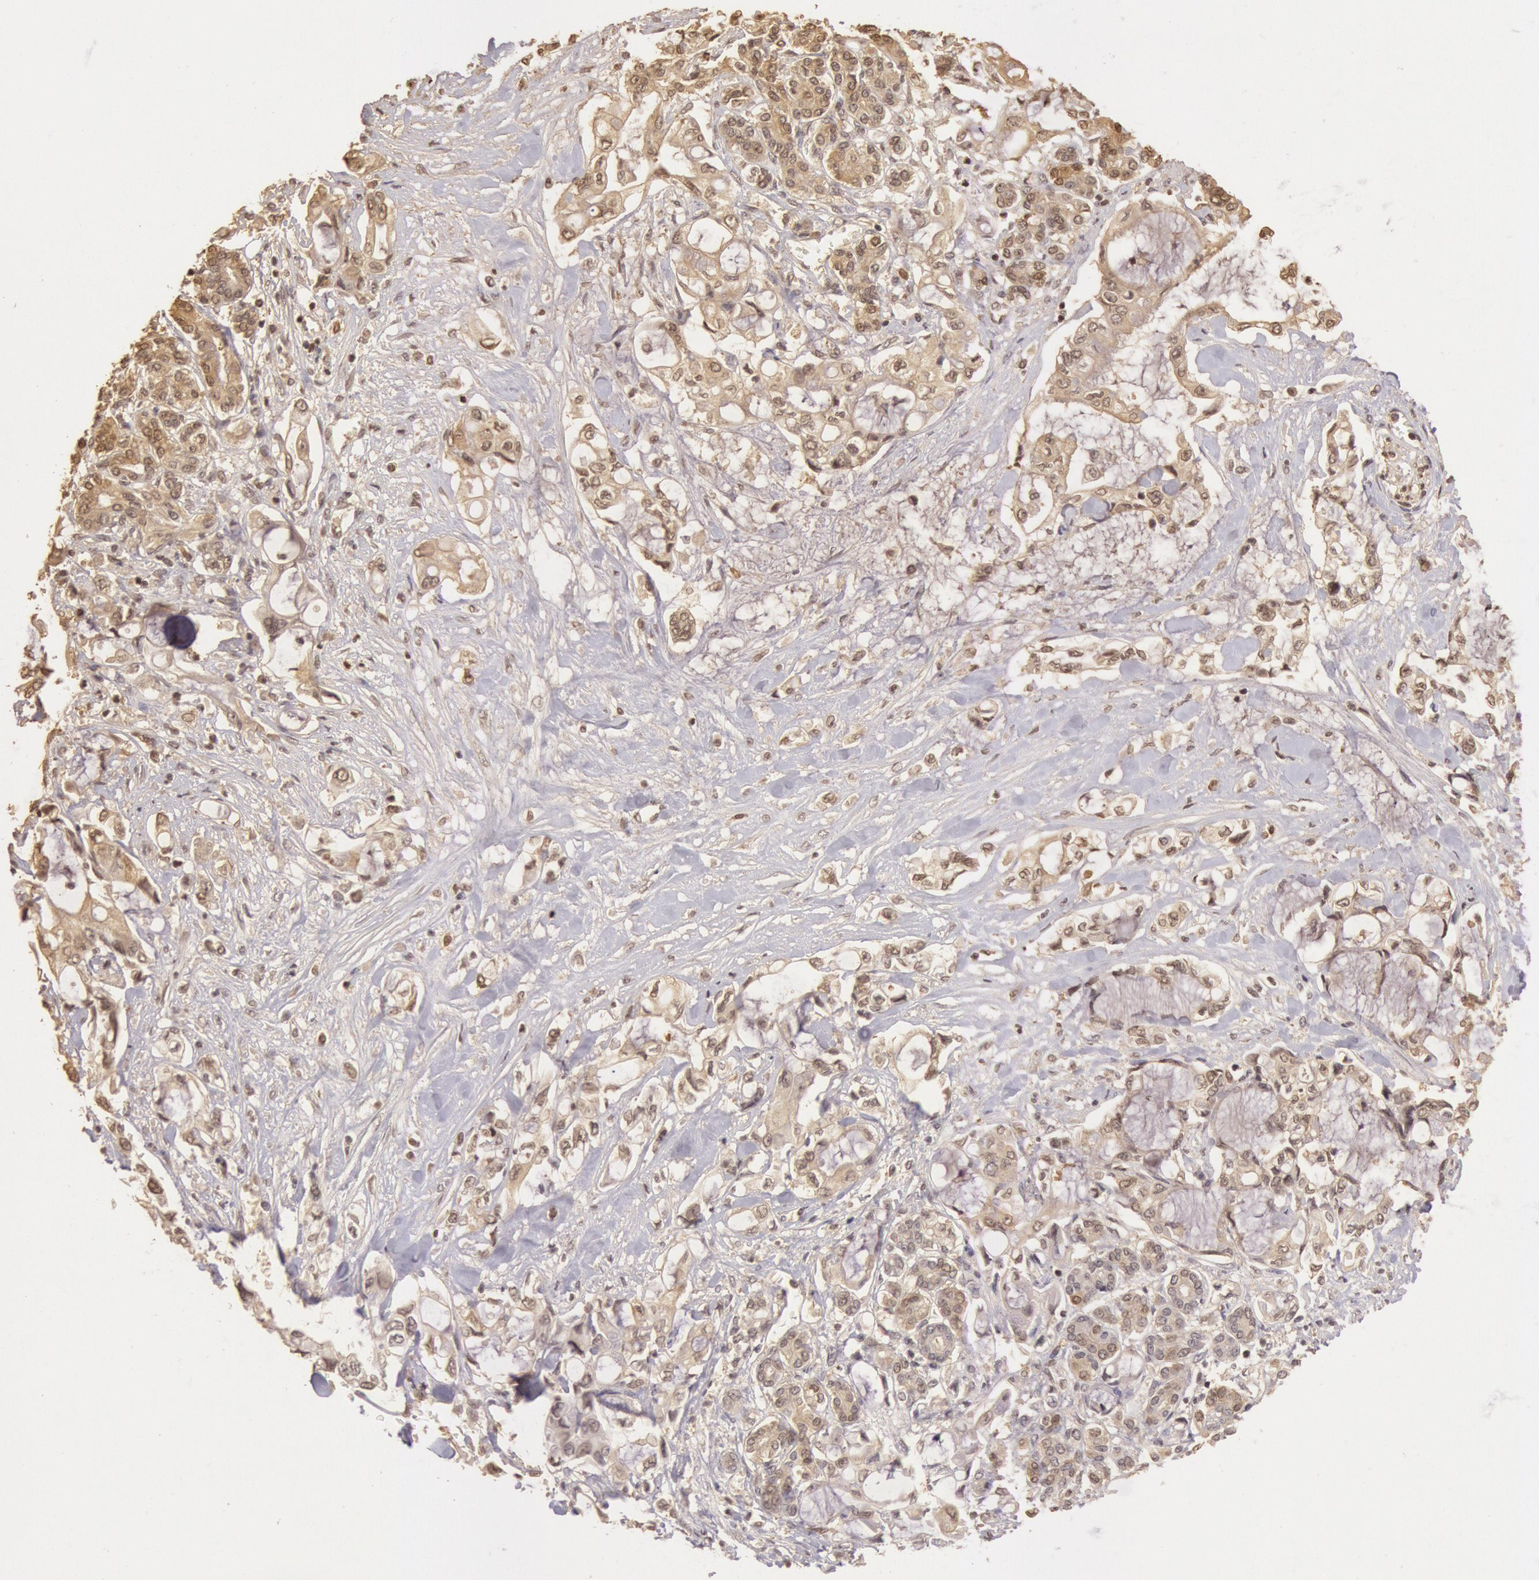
{"staining": {"intensity": "weak", "quantity": ">75%", "location": "cytoplasmic/membranous,nuclear"}, "tissue": "pancreatic cancer", "cell_type": "Tumor cells", "image_type": "cancer", "snomed": [{"axis": "morphology", "description": "Adenocarcinoma, NOS"}, {"axis": "topography", "description": "Pancreas"}], "caption": "High-magnification brightfield microscopy of pancreatic adenocarcinoma stained with DAB (3,3'-diaminobenzidine) (brown) and counterstained with hematoxylin (blue). tumor cells exhibit weak cytoplasmic/membranous and nuclear expression is present in approximately>75% of cells. Using DAB (brown) and hematoxylin (blue) stains, captured at high magnification using brightfield microscopy.", "gene": "SOD1", "patient": {"sex": "female", "age": 70}}